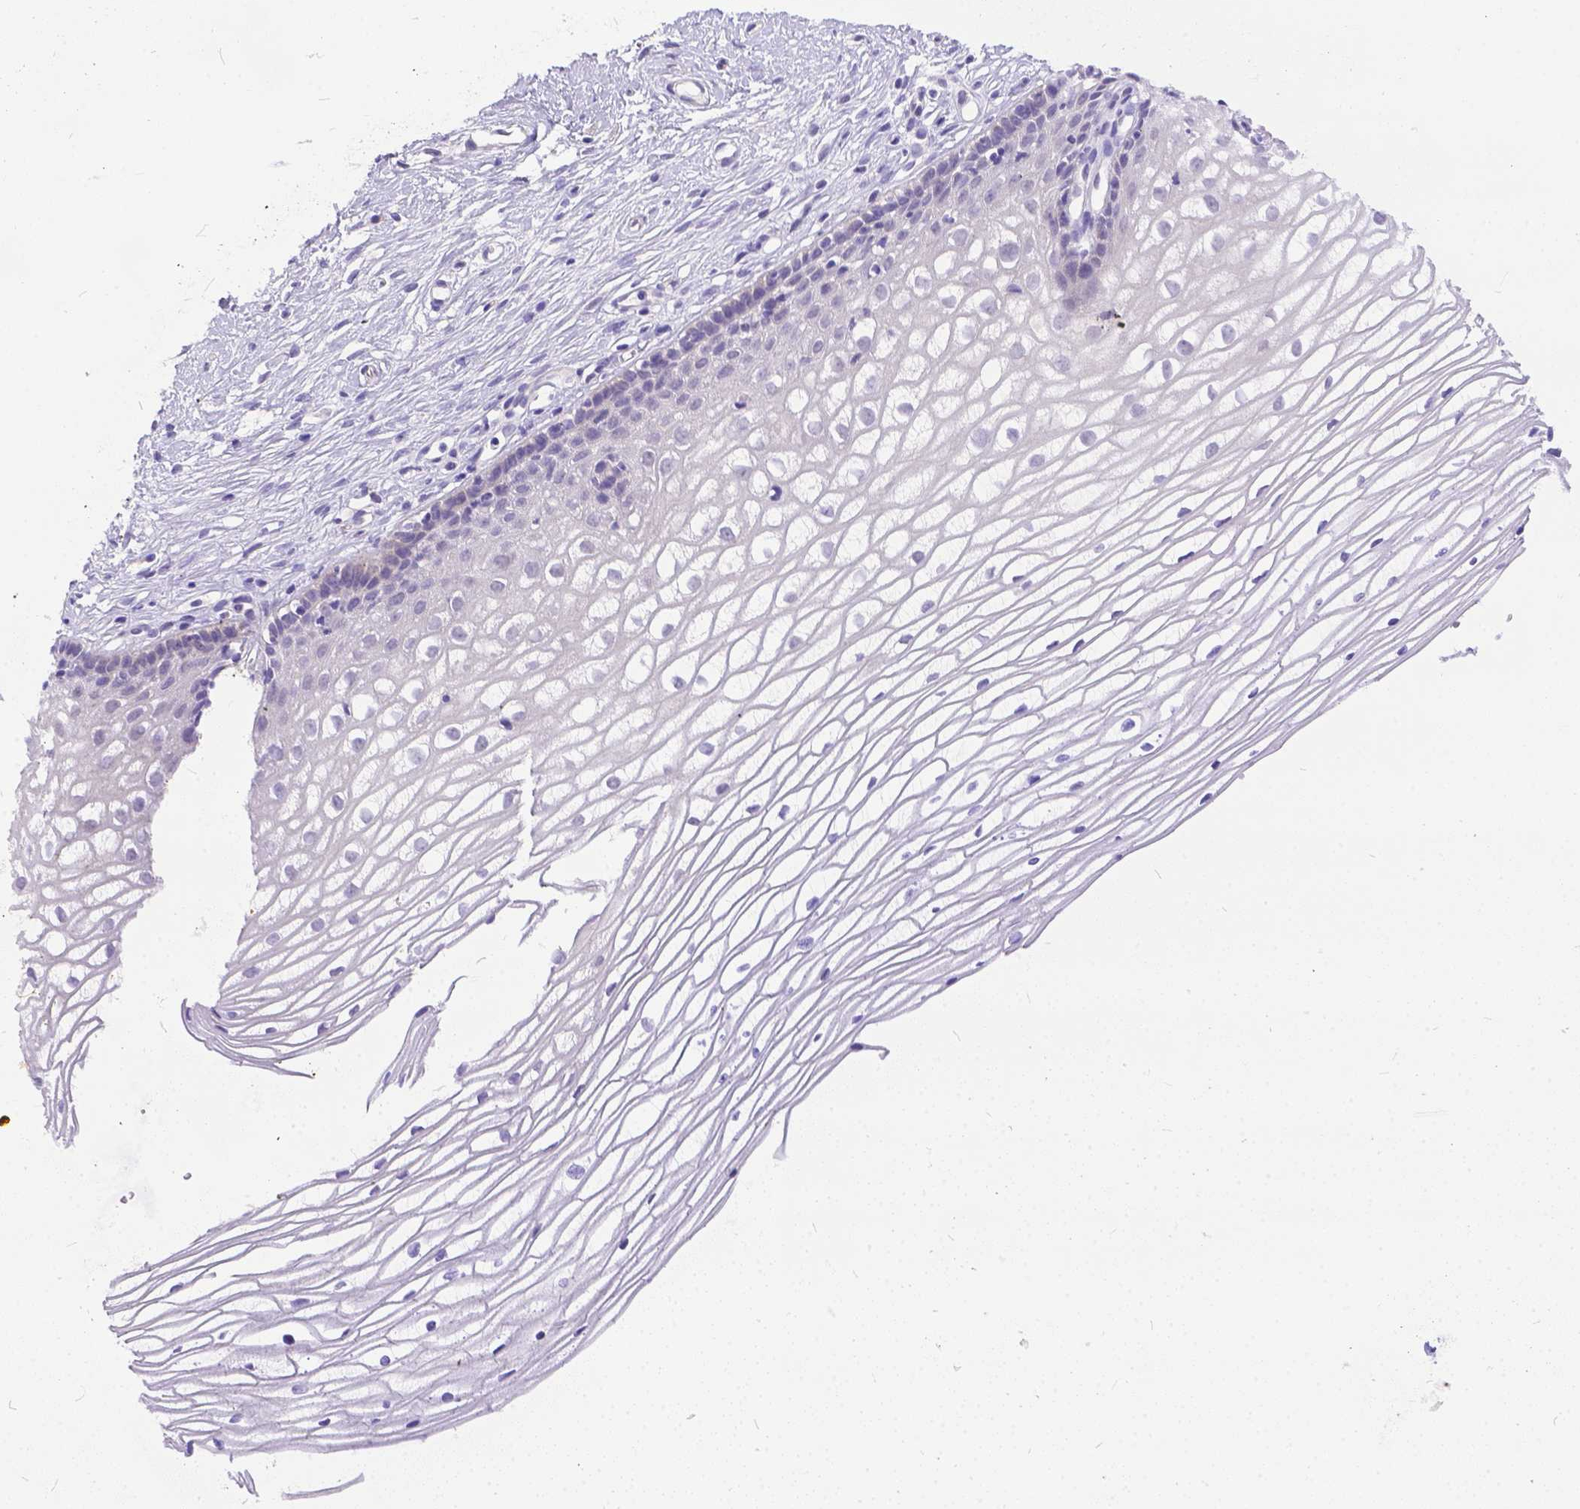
{"staining": {"intensity": "negative", "quantity": "none", "location": "none"}, "tissue": "cervix", "cell_type": "Glandular cells", "image_type": "normal", "snomed": [{"axis": "morphology", "description": "Normal tissue, NOS"}, {"axis": "topography", "description": "Cervix"}], "caption": "High power microscopy image of an IHC photomicrograph of unremarkable cervix, revealing no significant staining in glandular cells. (IHC, brightfield microscopy, high magnification).", "gene": "DLEC1", "patient": {"sex": "female", "age": 40}}